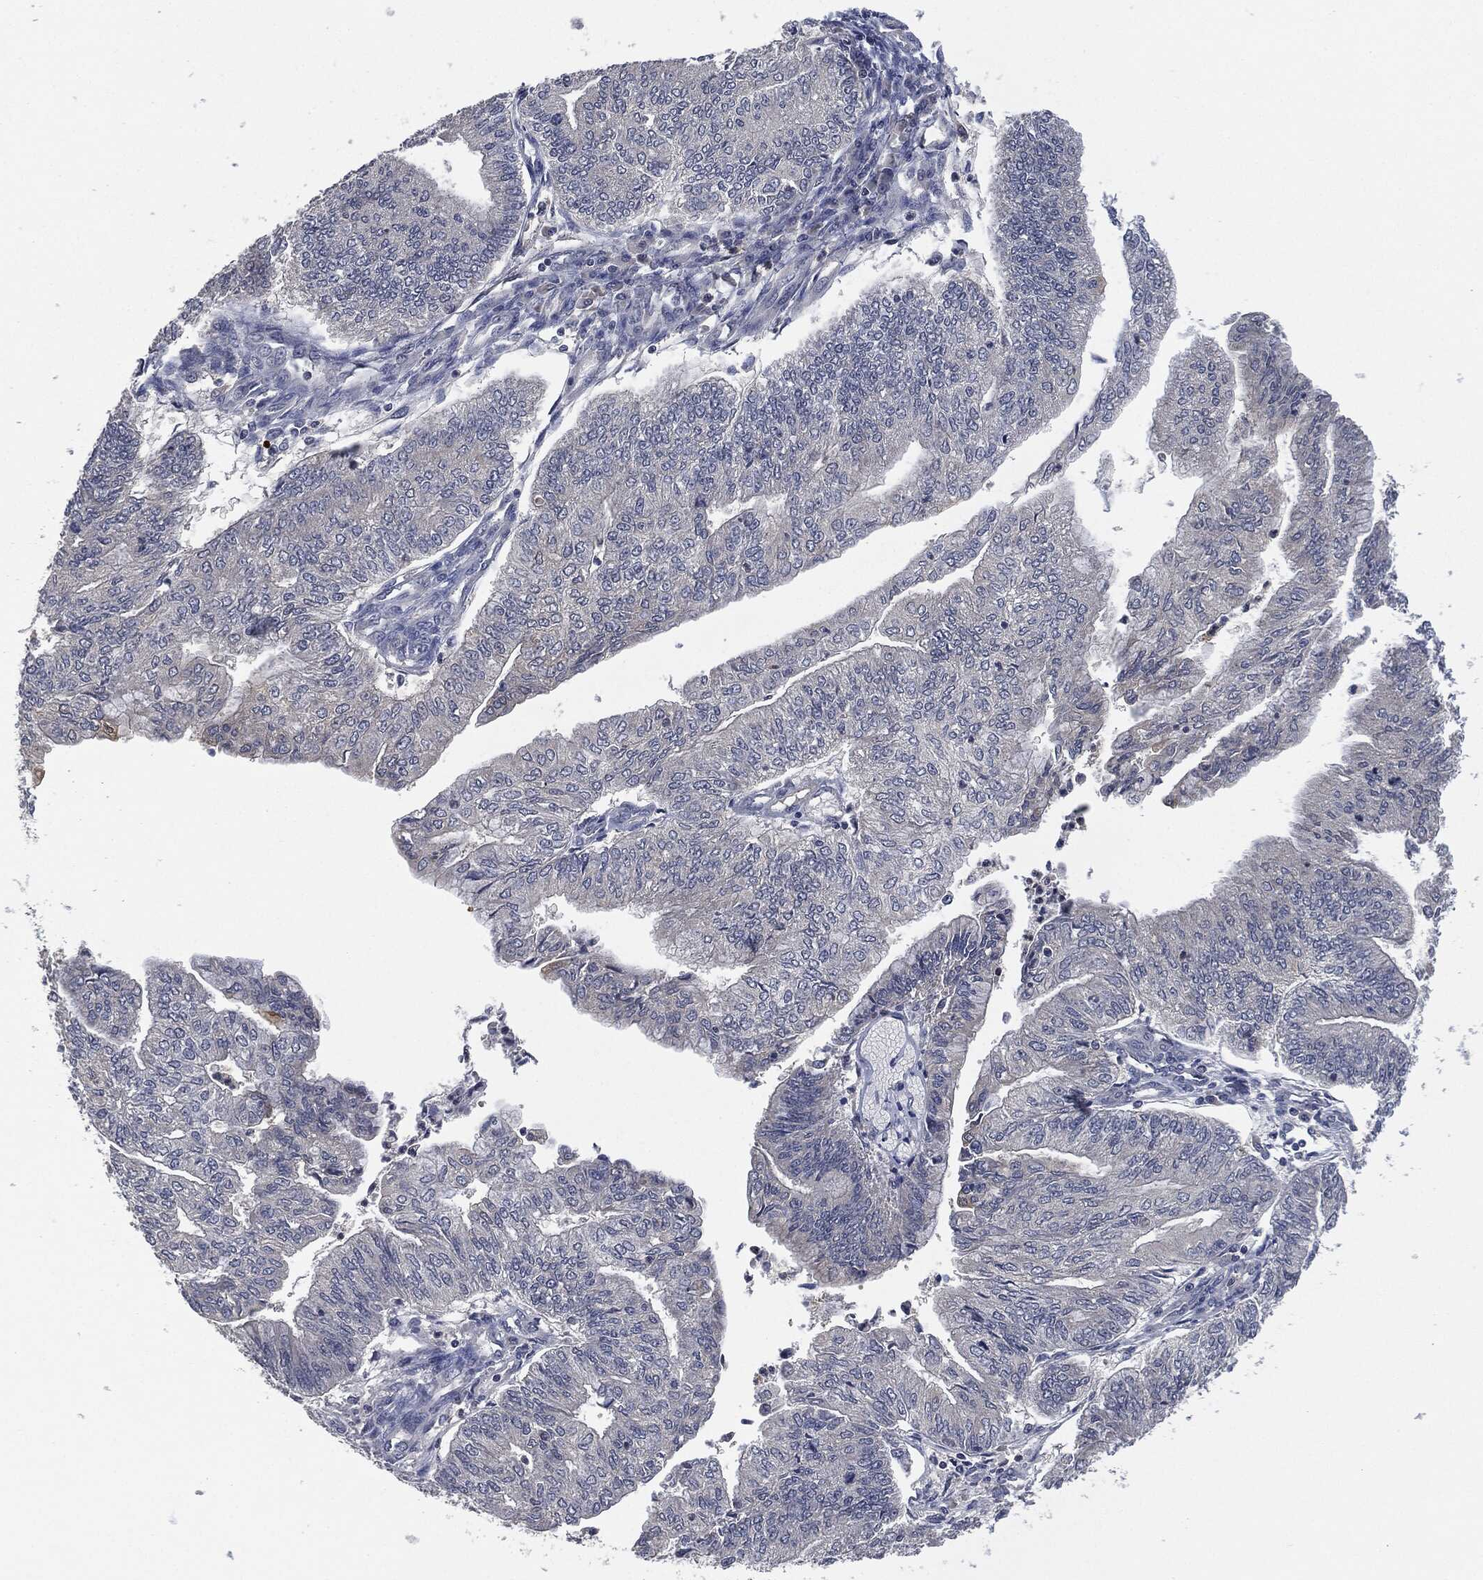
{"staining": {"intensity": "negative", "quantity": "none", "location": "none"}, "tissue": "endometrial cancer", "cell_type": "Tumor cells", "image_type": "cancer", "snomed": [{"axis": "morphology", "description": "Adenocarcinoma, NOS"}, {"axis": "topography", "description": "Endometrium"}], "caption": "Tumor cells are negative for brown protein staining in endometrial adenocarcinoma.", "gene": "IL1RN", "patient": {"sex": "female", "age": 59}}